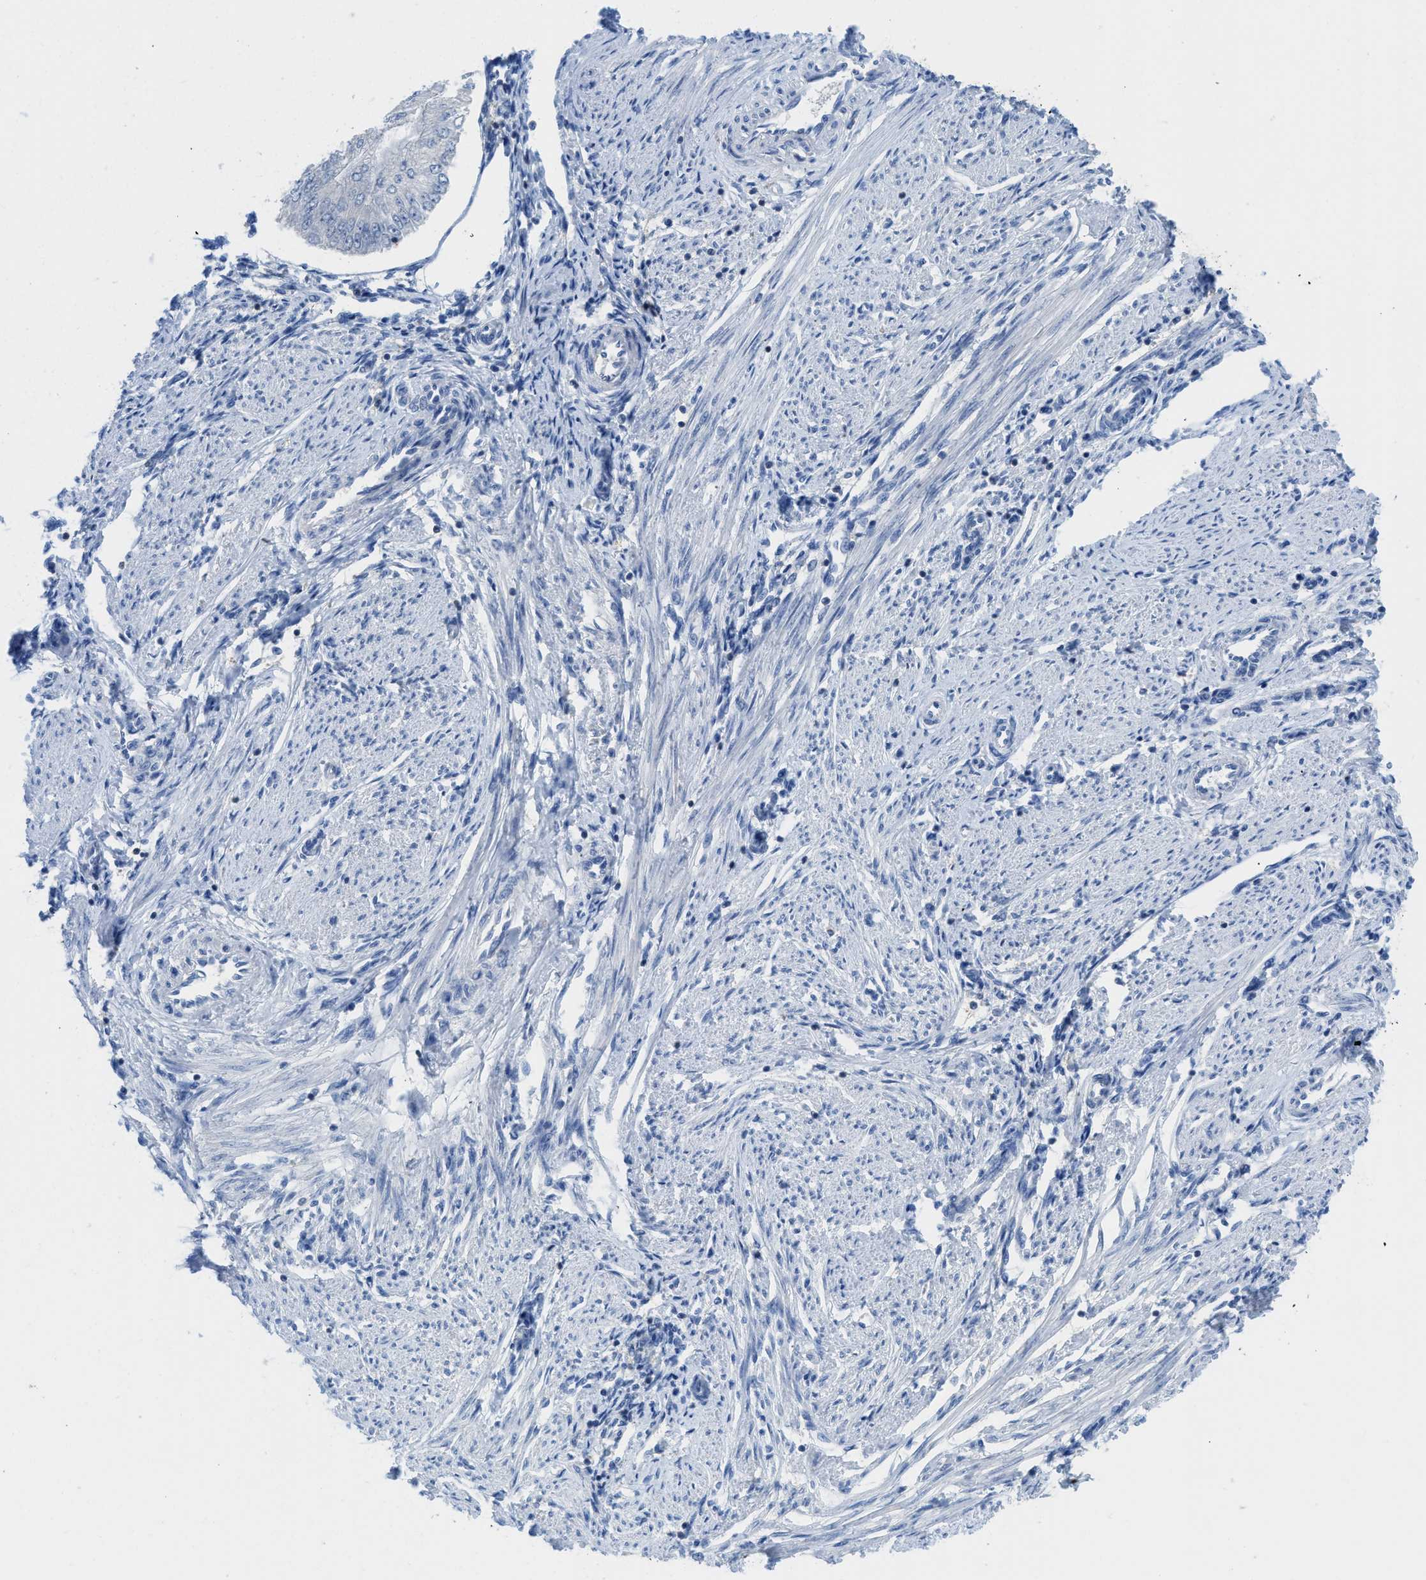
{"staining": {"intensity": "negative", "quantity": "none", "location": "none"}, "tissue": "endometrial cancer", "cell_type": "Tumor cells", "image_type": "cancer", "snomed": [{"axis": "morphology", "description": "Adenocarcinoma, NOS"}, {"axis": "topography", "description": "Endometrium"}], "caption": "Photomicrograph shows no significant protein positivity in tumor cells of endometrial cancer (adenocarcinoma). (Brightfield microscopy of DAB (3,3'-diaminobenzidine) IHC at high magnification).", "gene": "FAM151A", "patient": {"sex": "female", "age": 53}}